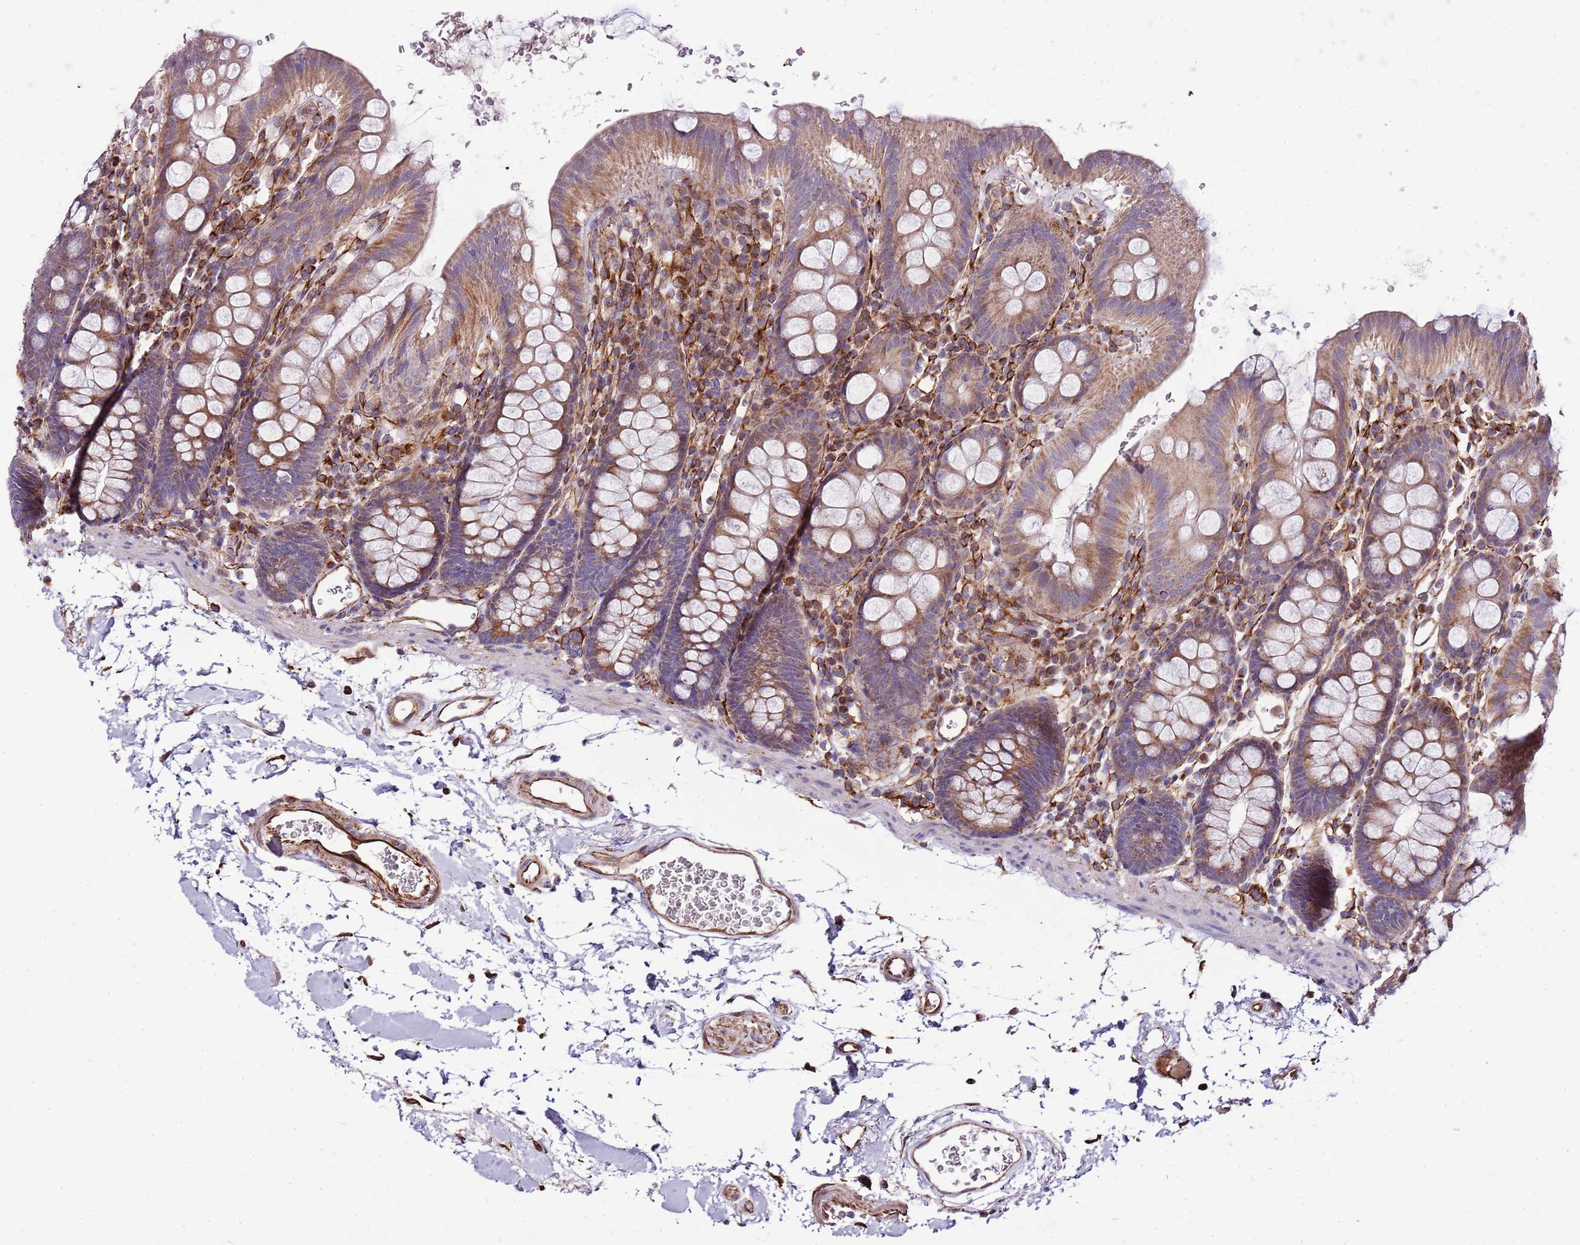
{"staining": {"intensity": "strong", "quantity": ">75%", "location": "cytoplasmic/membranous"}, "tissue": "colon", "cell_type": "Endothelial cells", "image_type": "normal", "snomed": [{"axis": "morphology", "description": "Normal tissue, NOS"}, {"axis": "topography", "description": "Colon"}], "caption": "Endothelial cells demonstrate high levels of strong cytoplasmic/membranous expression in about >75% of cells in benign colon.", "gene": "ZNF786", "patient": {"sex": "male", "age": 75}}